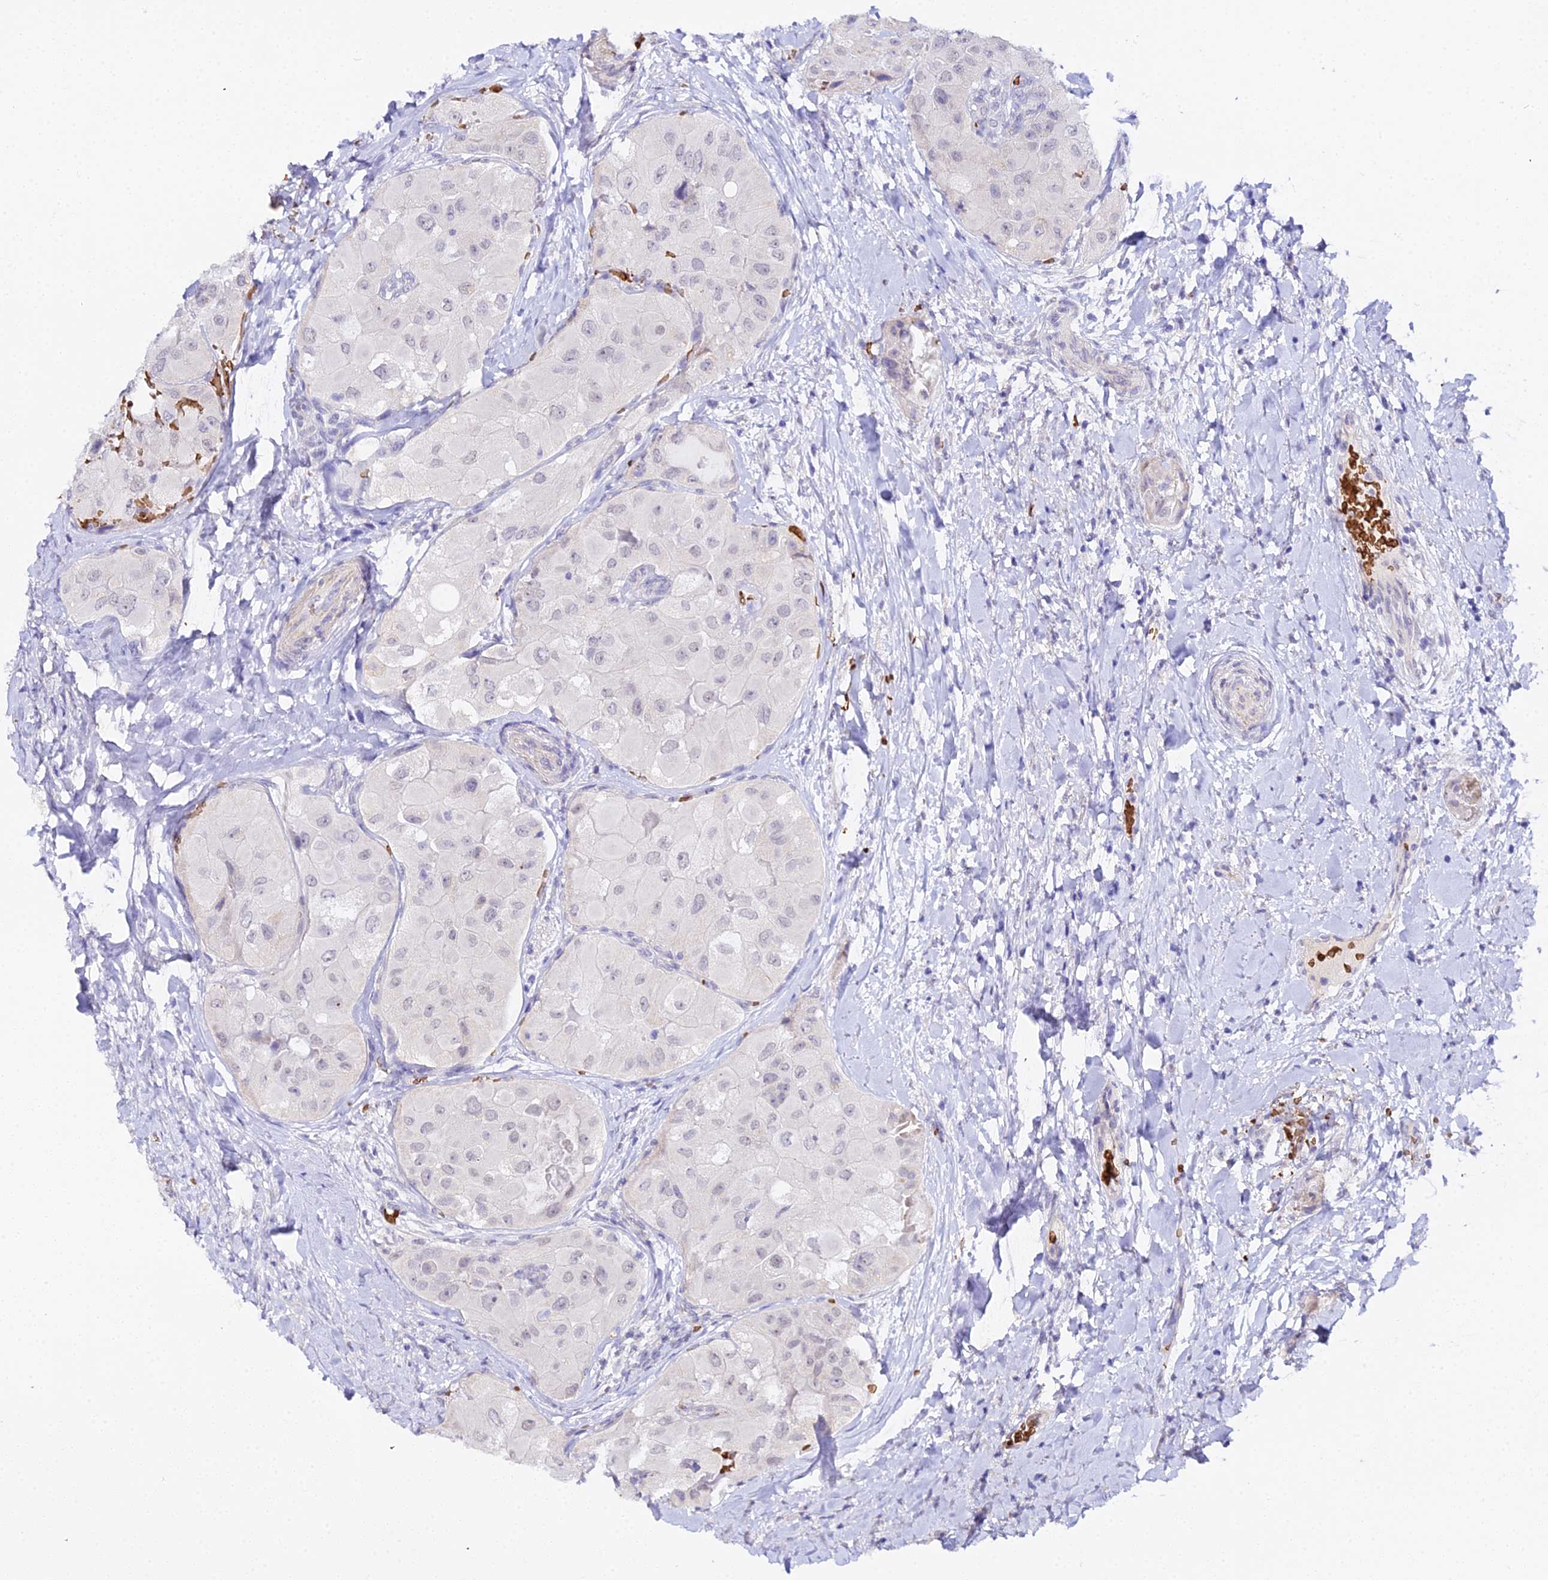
{"staining": {"intensity": "negative", "quantity": "none", "location": "none"}, "tissue": "thyroid cancer", "cell_type": "Tumor cells", "image_type": "cancer", "snomed": [{"axis": "morphology", "description": "Normal tissue, NOS"}, {"axis": "morphology", "description": "Papillary adenocarcinoma, NOS"}, {"axis": "topography", "description": "Thyroid gland"}], "caption": "Papillary adenocarcinoma (thyroid) stained for a protein using immunohistochemistry shows no staining tumor cells.", "gene": "CFAP45", "patient": {"sex": "female", "age": 59}}